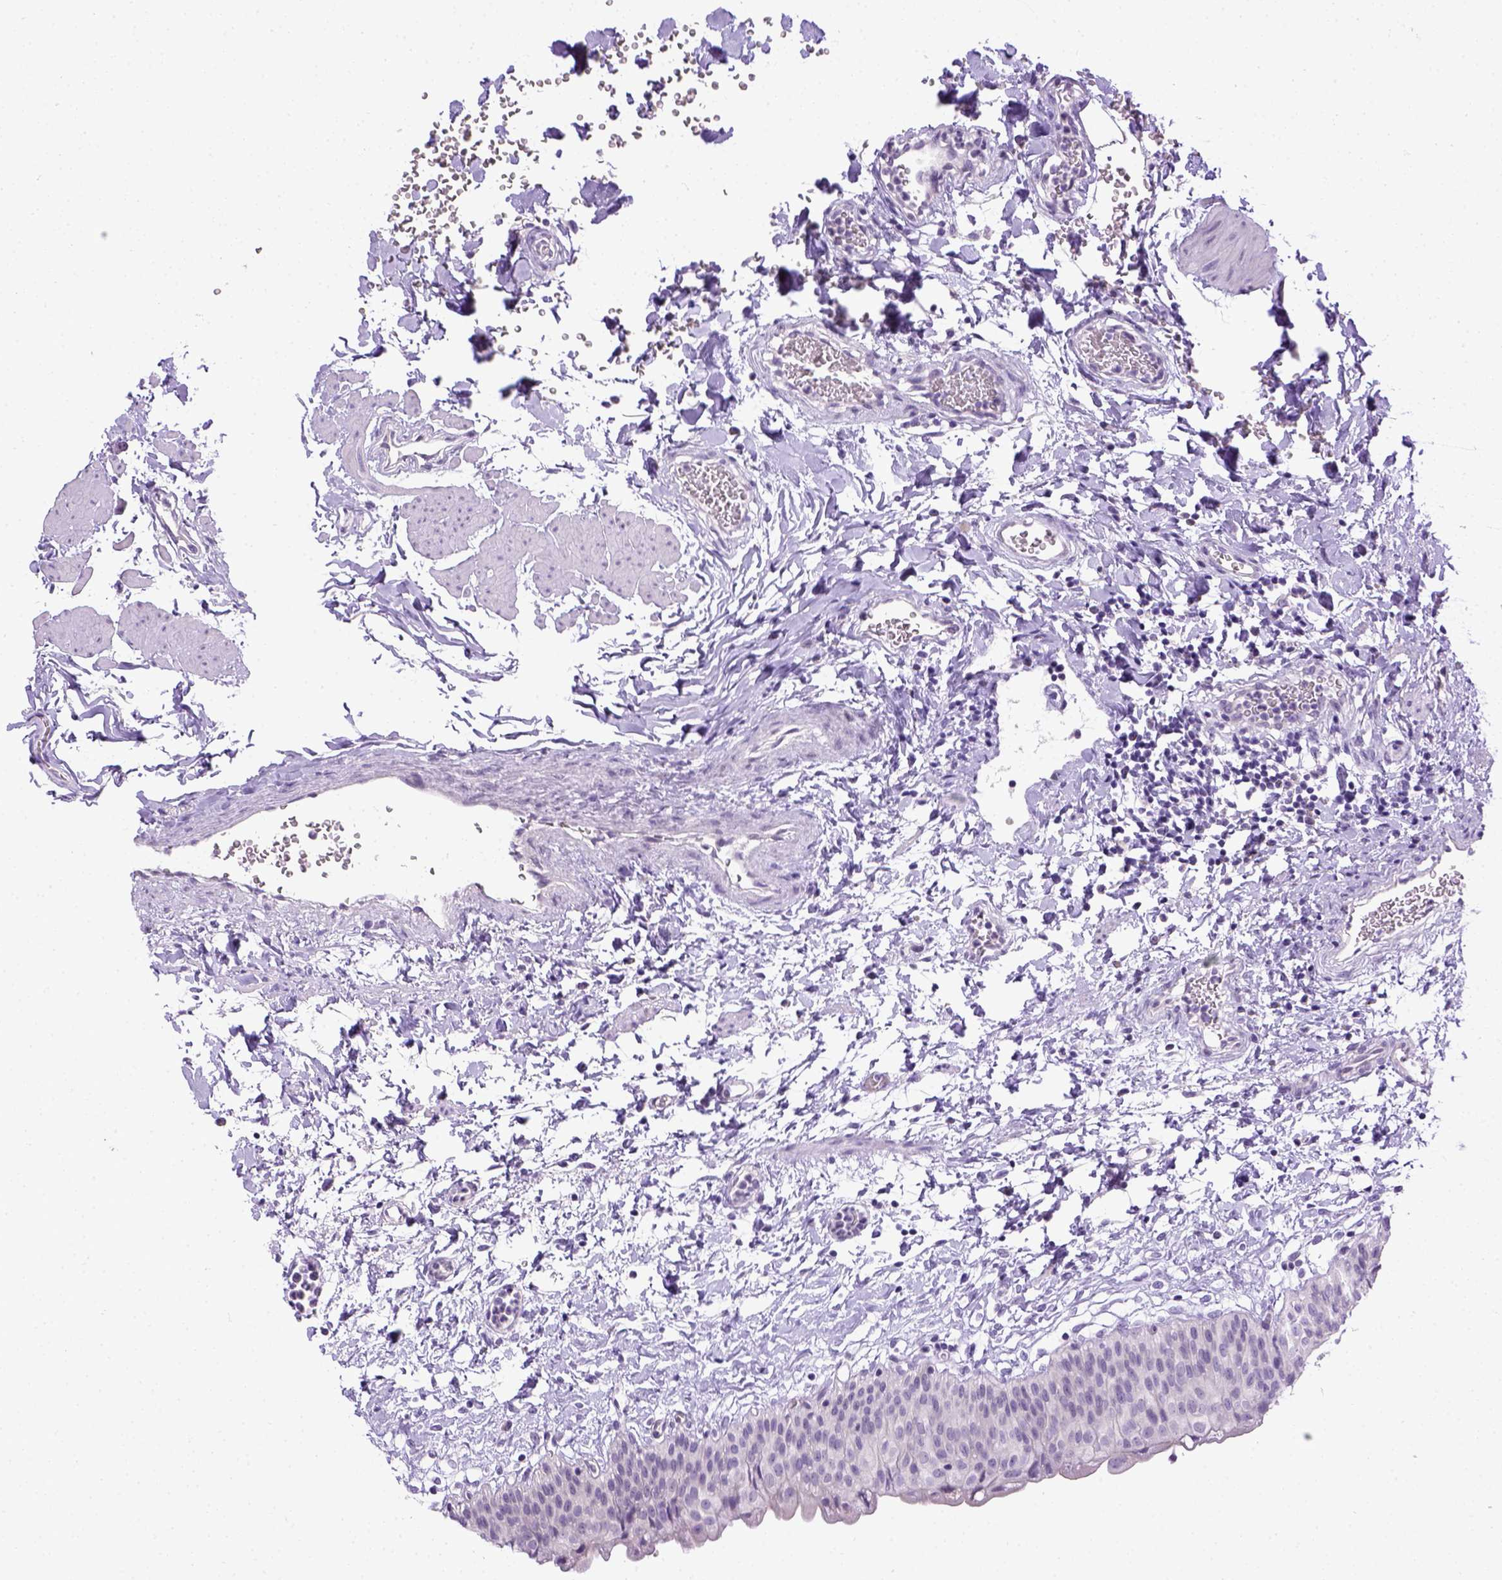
{"staining": {"intensity": "negative", "quantity": "none", "location": "none"}, "tissue": "urinary bladder", "cell_type": "Urothelial cells", "image_type": "normal", "snomed": [{"axis": "morphology", "description": "Normal tissue, NOS"}, {"axis": "topography", "description": "Urinary bladder"}], "caption": "Urothelial cells are negative for brown protein staining in unremarkable urinary bladder. (DAB (3,3'-diaminobenzidine) immunohistochemistry, high magnification).", "gene": "FAM184B", "patient": {"sex": "male", "age": 55}}